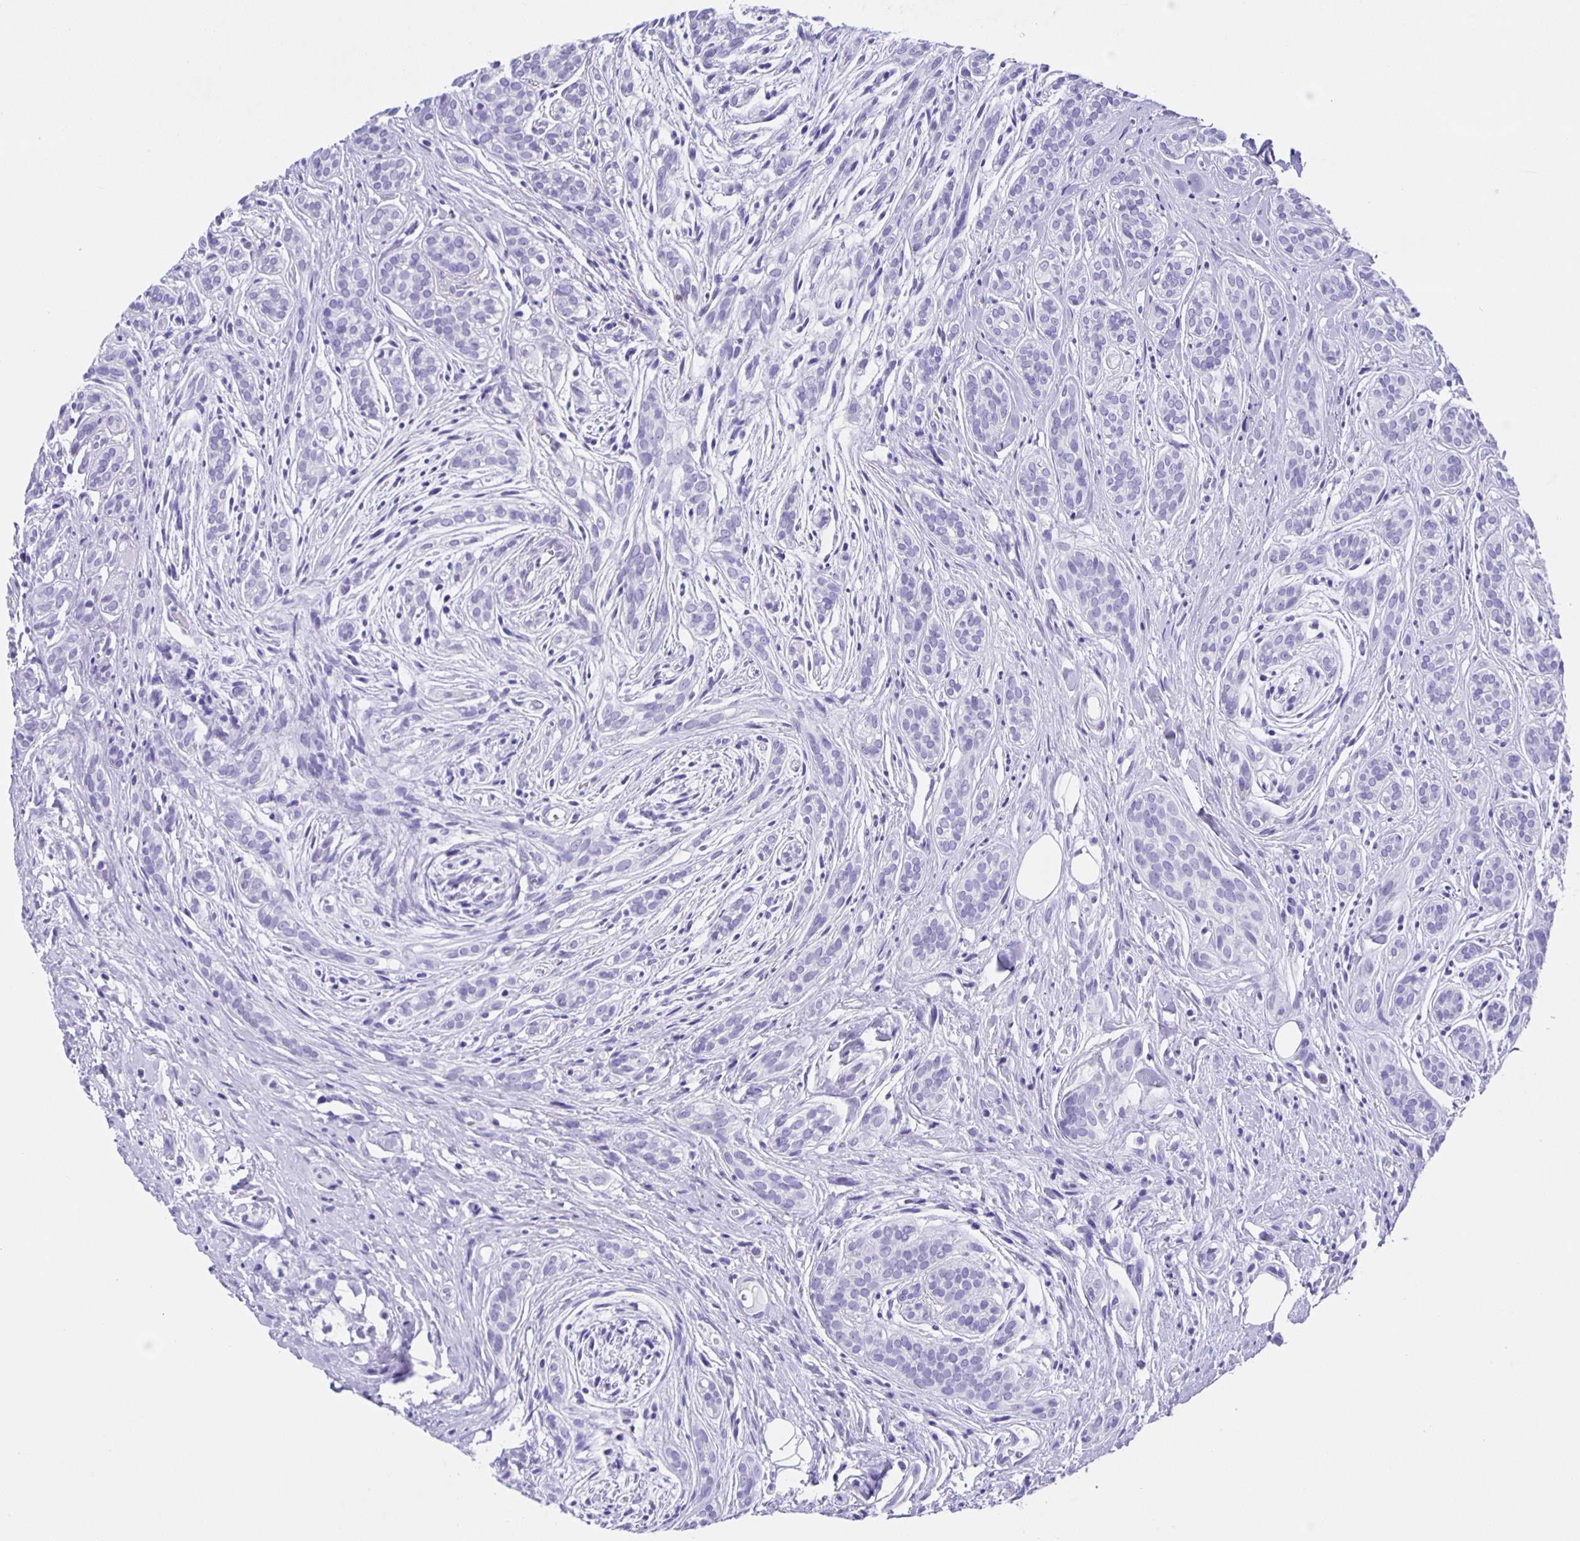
{"staining": {"intensity": "negative", "quantity": "none", "location": "none"}, "tissue": "head and neck cancer", "cell_type": "Tumor cells", "image_type": "cancer", "snomed": [{"axis": "morphology", "description": "Adenocarcinoma, NOS"}, {"axis": "topography", "description": "Head-Neck"}], "caption": "Immunohistochemistry (IHC) histopathology image of neoplastic tissue: human adenocarcinoma (head and neck) stained with DAB (3,3'-diaminobenzidine) demonstrates no significant protein expression in tumor cells.", "gene": "GUCA2A", "patient": {"sex": "female", "age": 57}}